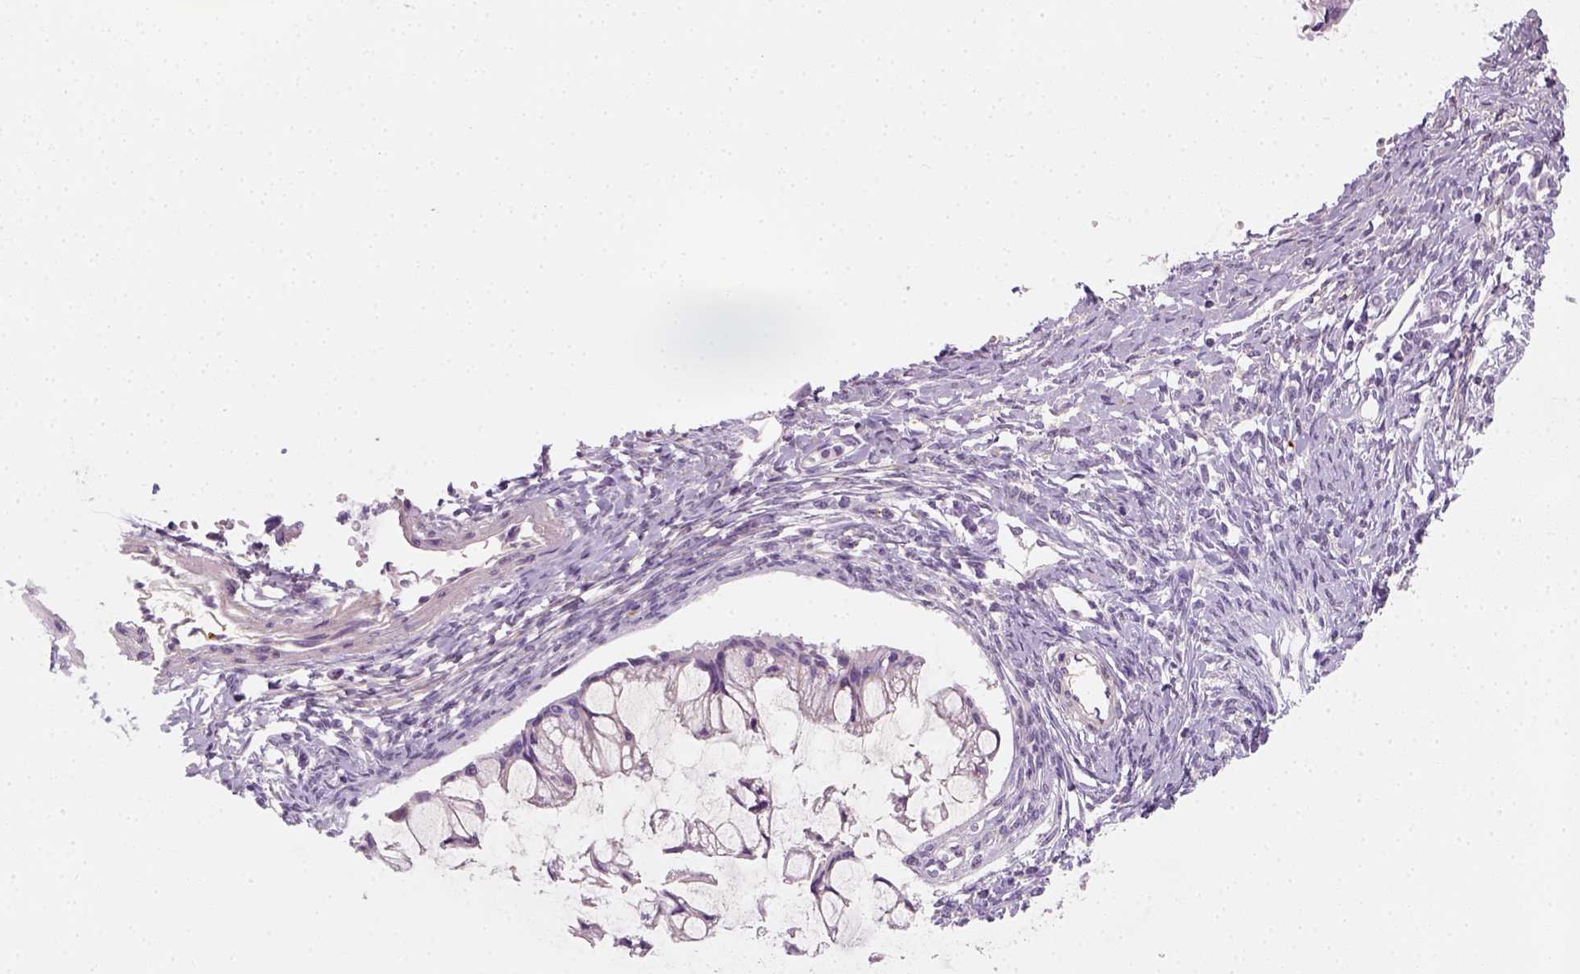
{"staining": {"intensity": "negative", "quantity": "none", "location": "none"}, "tissue": "ovarian cancer", "cell_type": "Tumor cells", "image_type": "cancer", "snomed": [{"axis": "morphology", "description": "Cystadenocarcinoma, mucinous, NOS"}, {"axis": "topography", "description": "Ovary"}], "caption": "Immunohistochemical staining of human mucinous cystadenocarcinoma (ovarian) displays no significant staining in tumor cells.", "gene": "FAM163B", "patient": {"sex": "female", "age": 73}}